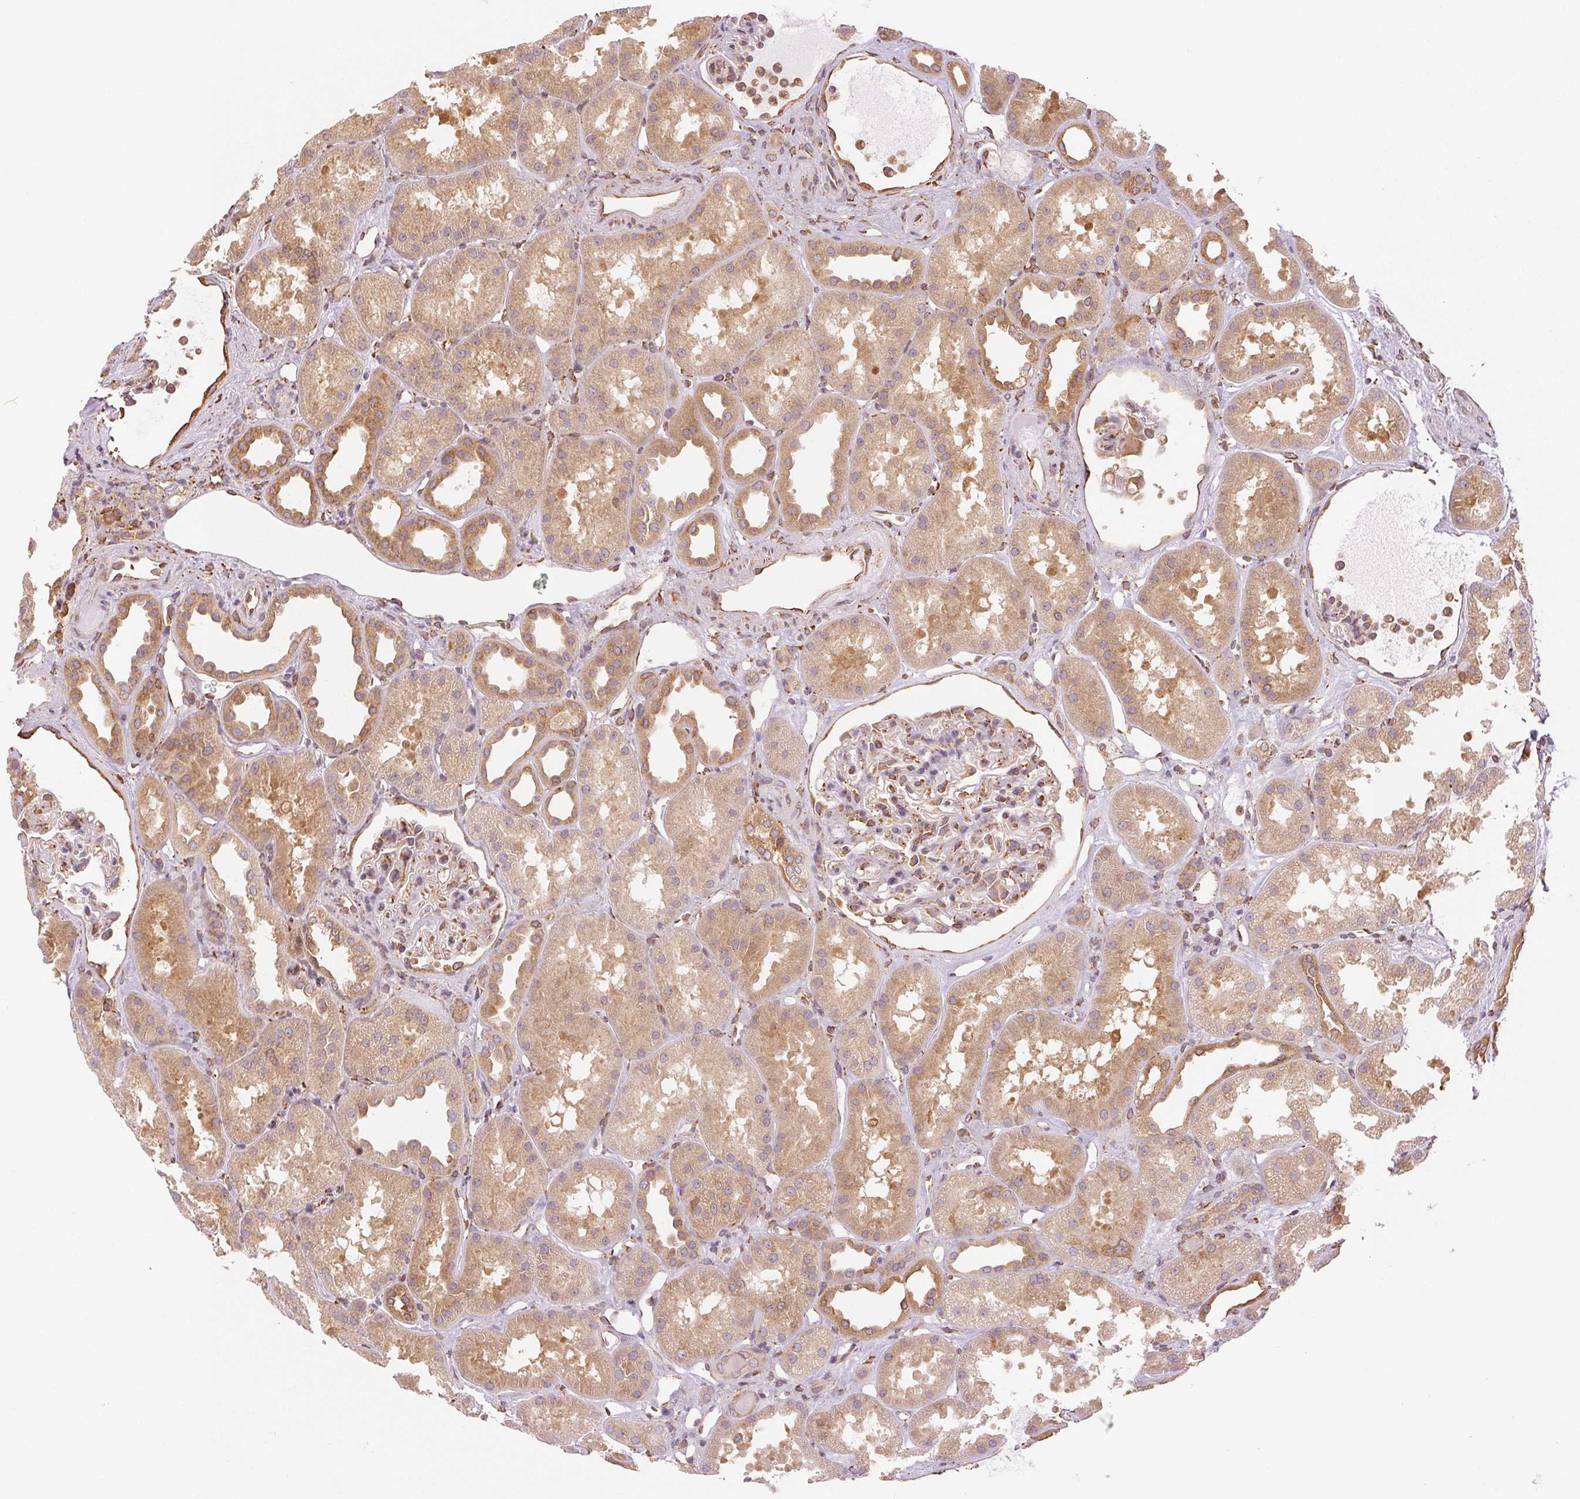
{"staining": {"intensity": "weak", "quantity": "<25%", "location": "cytoplasmic/membranous"}, "tissue": "kidney", "cell_type": "Cells in glomeruli", "image_type": "normal", "snomed": [{"axis": "morphology", "description": "Normal tissue, NOS"}, {"axis": "topography", "description": "Kidney"}], "caption": "Protein analysis of unremarkable kidney reveals no significant positivity in cells in glomeruli. (DAB (3,3'-diaminobenzidine) immunohistochemistry (IHC) visualized using brightfield microscopy, high magnification).", "gene": "RCN3", "patient": {"sex": "male", "age": 61}}